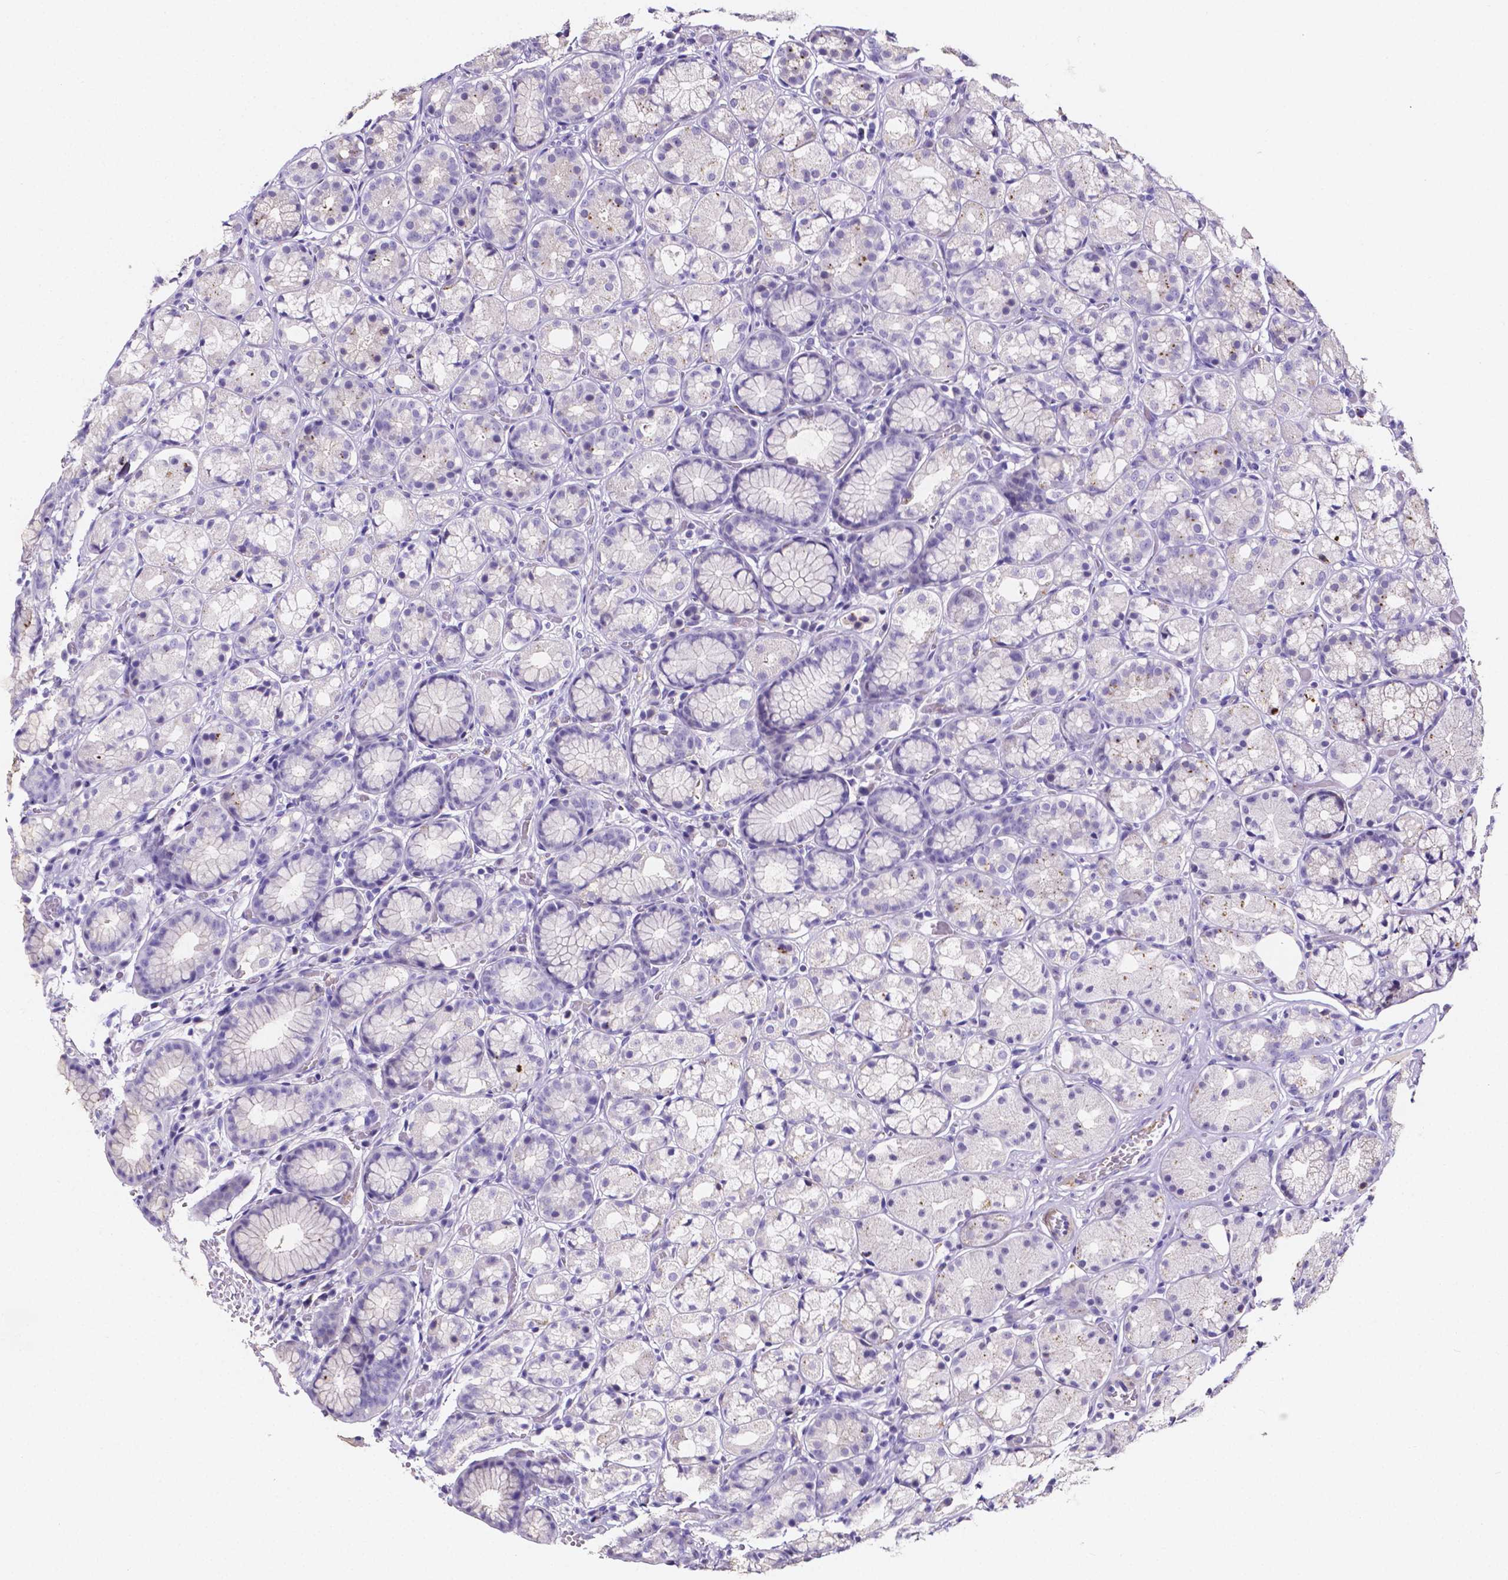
{"staining": {"intensity": "negative", "quantity": "none", "location": "none"}, "tissue": "stomach", "cell_type": "Glandular cells", "image_type": "normal", "snomed": [{"axis": "morphology", "description": "Normal tissue, NOS"}, {"axis": "topography", "description": "Smooth muscle"}, {"axis": "topography", "description": "Stomach"}], "caption": "Histopathology image shows no protein staining in glandular cells of benign stomach. (DAB (3,3'-diaminobenzidine) immunohistochemistry (IHC), high magnification).", "gene": "NRGN", "patient": {"sex": "male", "age": 70}}